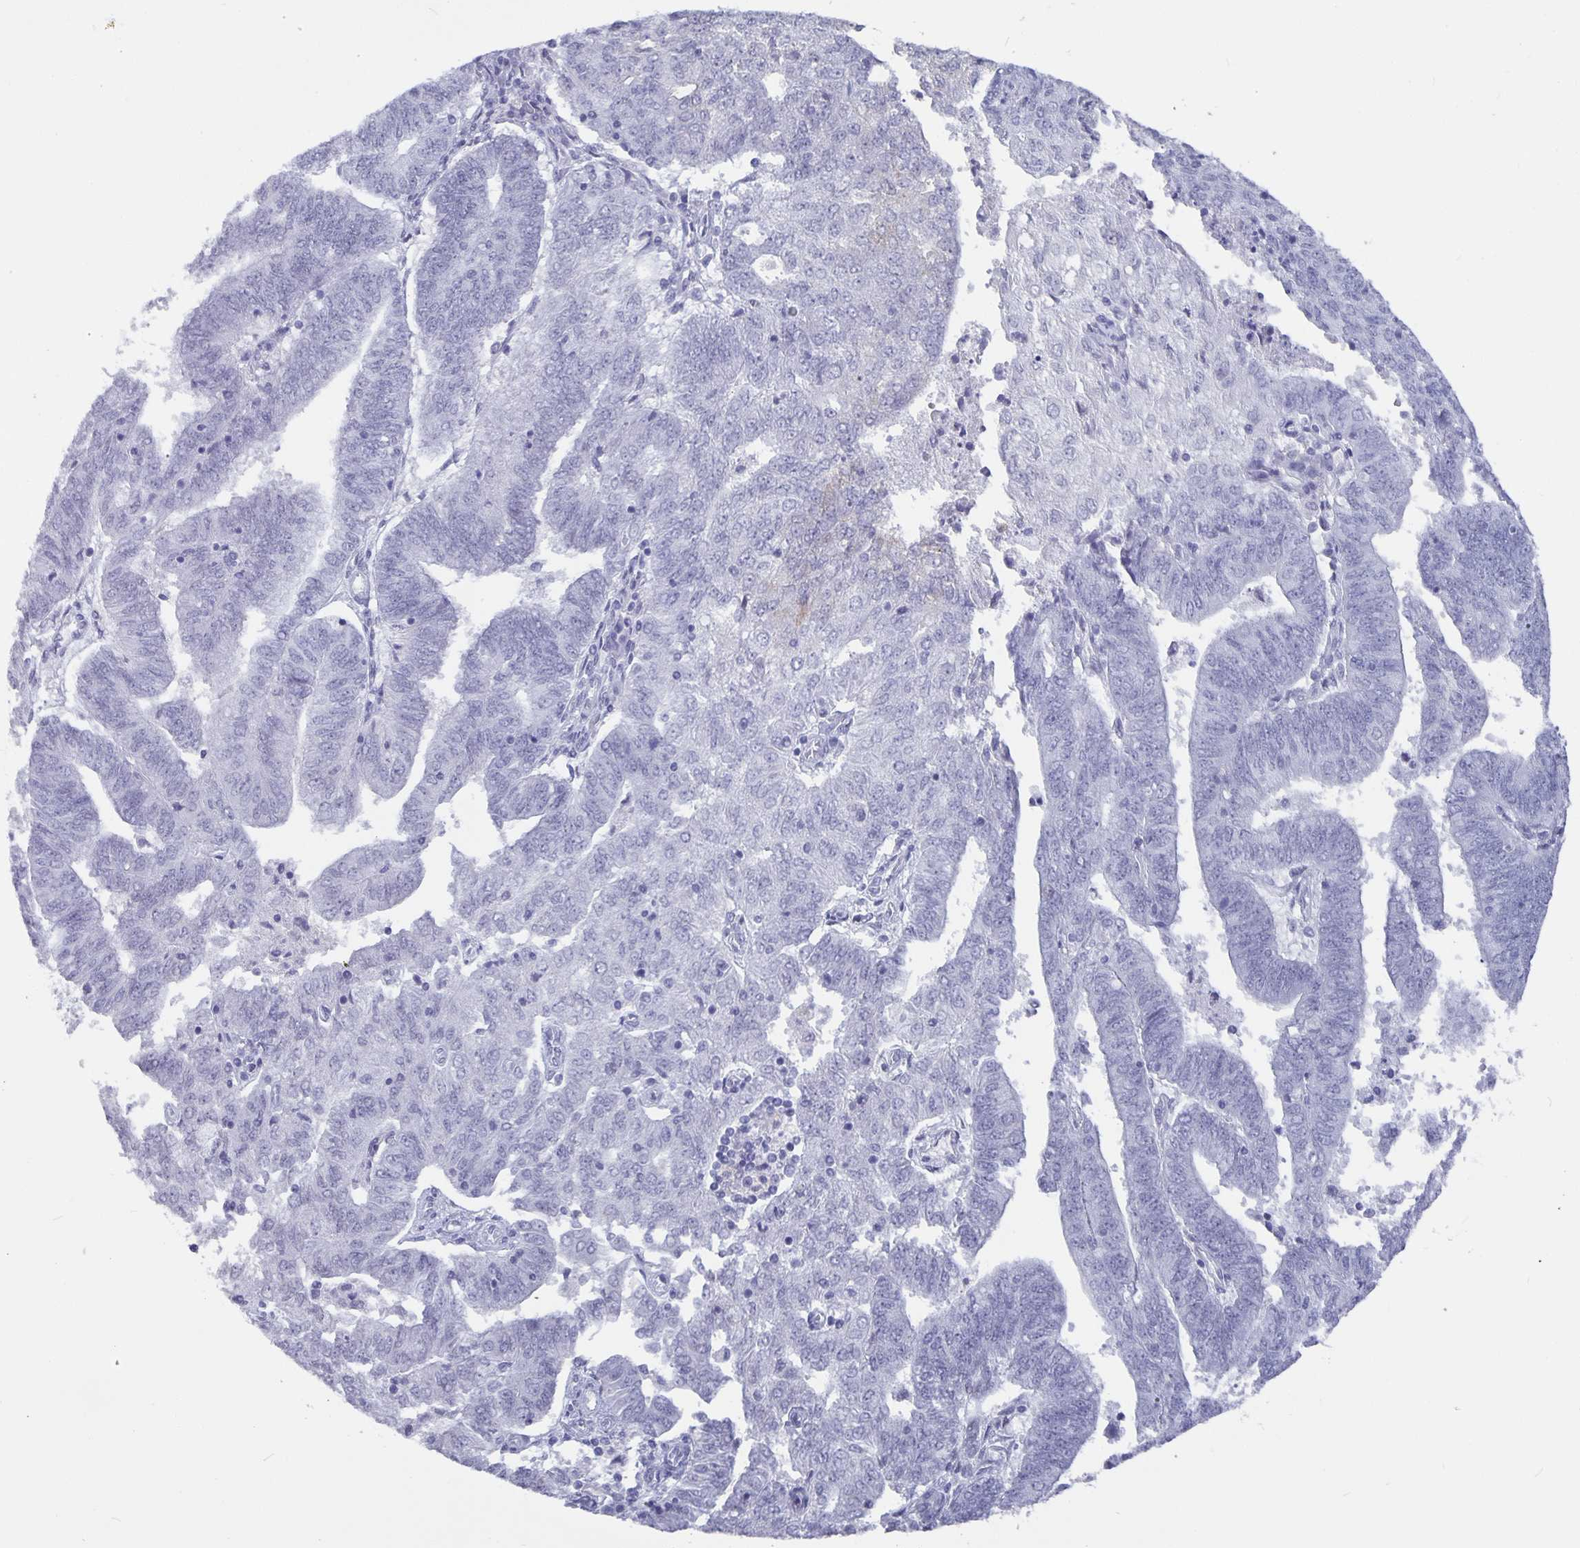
{"staining": {"intensity": "negative", "quantity": "none", "location": "none"}, "tissue": "endometrial cancer", "cell_type": "Tumor cells", "image_type": "cancer", "snomed": [{"axis": "morphology", "description": "Adenocarcinoma, NOS"}, {"axis": "topography", "description": "Endometrium"}], "caption": "Endometrial adenocarcinoma stained for a protein using immunohistochemistry displays no staining tumor cells.", "gene": "OLIG2", "patient": {"sex": "female", "age": 82}}